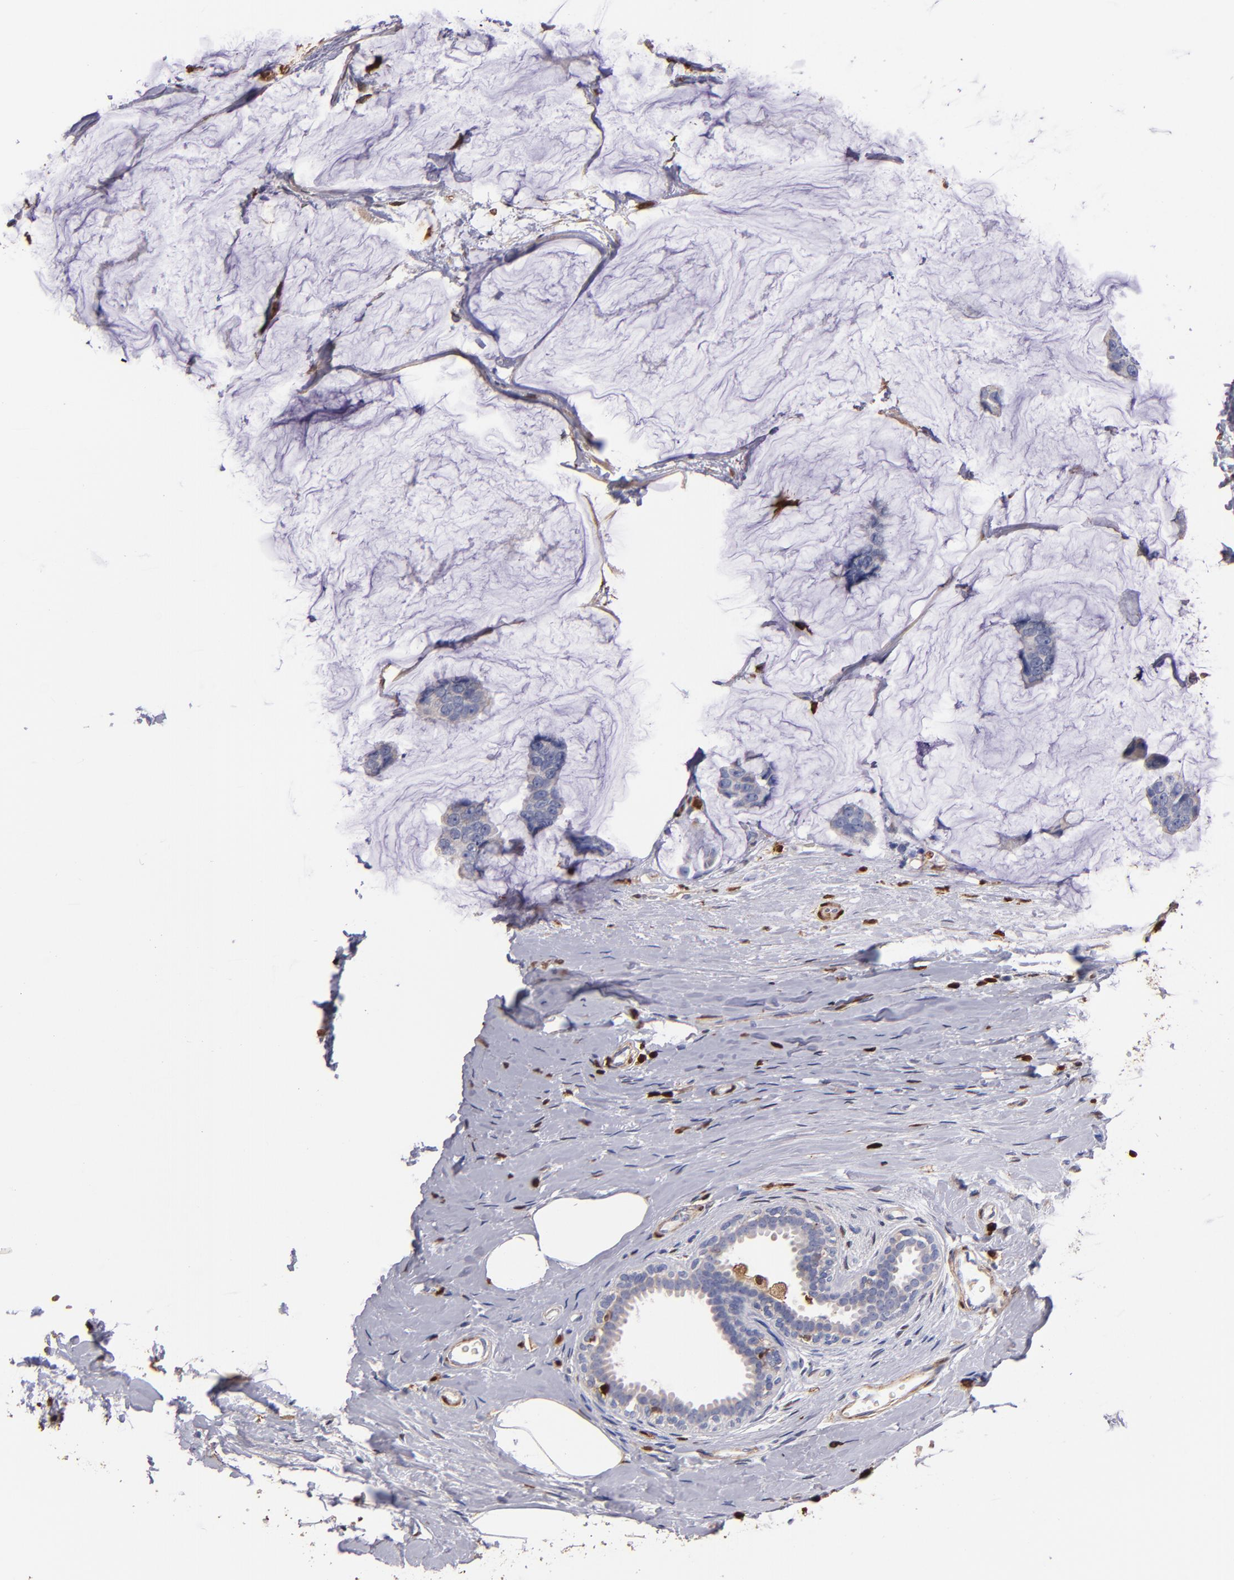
{"staining": {"intensity": "weak", "quantity": "<25%", "location": "cytoplasmic/membranous"}, "tissue": "breast cancer", "cell_type": "Tumor cells", "image_type": "cancer", "snomed": [{"axis": "morphology", "description": "Normal tissue, NOS"}, {"axis": "morphology", "description": "Duct carcinoma"}, {"axis": "topography", "description": "Breast"}], "caption": "Tumor cells show no significant positivity in breast intraductal carcinoma. The staining is performed using DAB (3,3'-diaminobenzidine) brown chromogen with nuclei counter-stained in using hematoxylin.", "gene": "S100A4", "patient": {"sex": "female", "age": 50}}